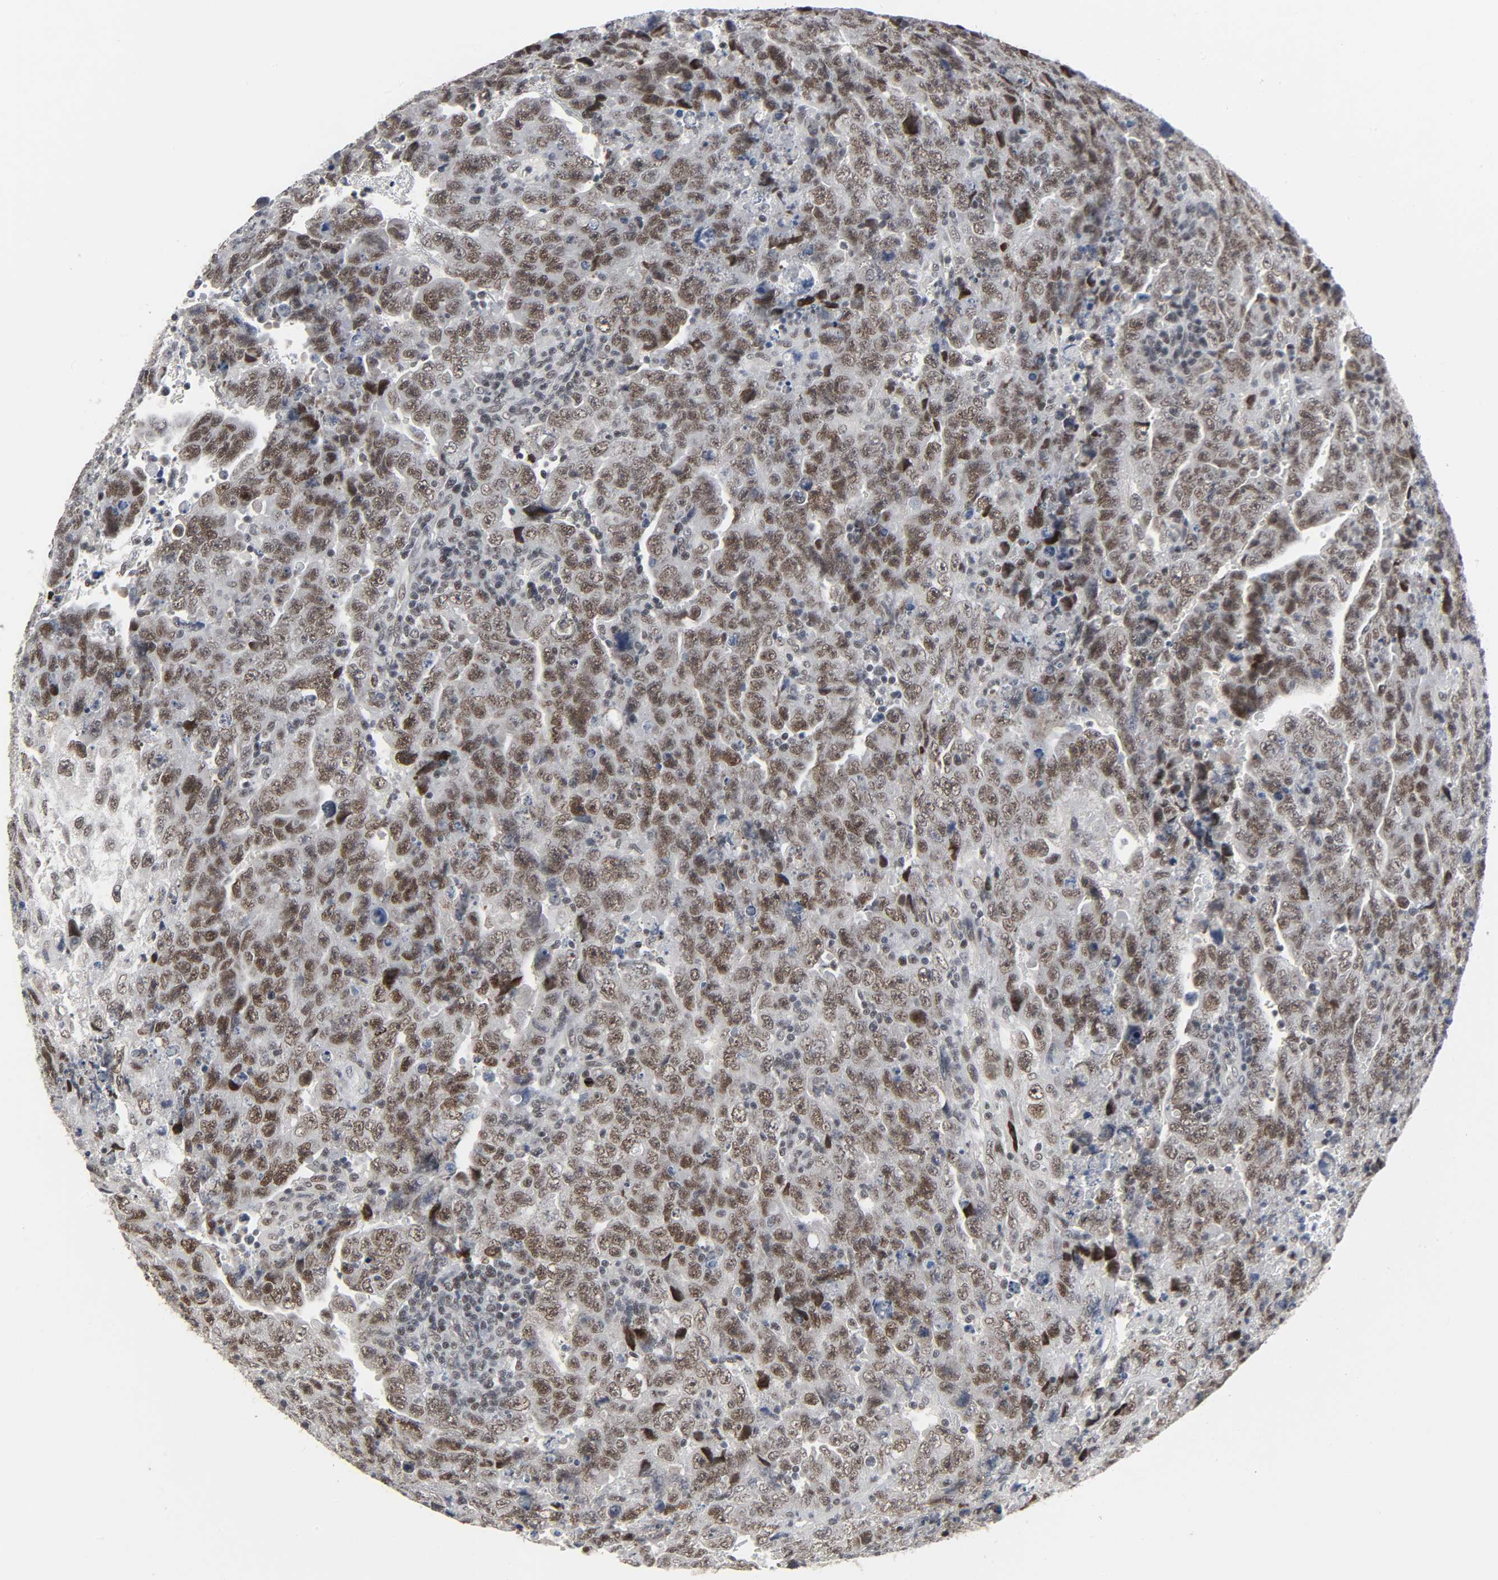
{"staining": {"intensity": "moderate", "quantity": ">75%", "location": "nuclear"}, "tissue": "testis cancer", "cell_type": "Tumor cells", "image_type": "cancer", "snomed": [{"axis": "morphology", "description": "Carcinoma, Embryonal, NOS"}, {"axis": "topography", "description": "Testis"}], "caption": "An immunohistochemistry (IHC) photomicrograph of tumor tissue is shown. Protein staining in brown labels moderate nuclear positivity in testis embryonal carcinoma within tumor cells. The staining is performed using DAB brown chromogen to label protein expression. The nuclei are counter-stained blue using hematoxylin.", "gene": "MUC1", "patient": {"sex": "male", "age": 28}}